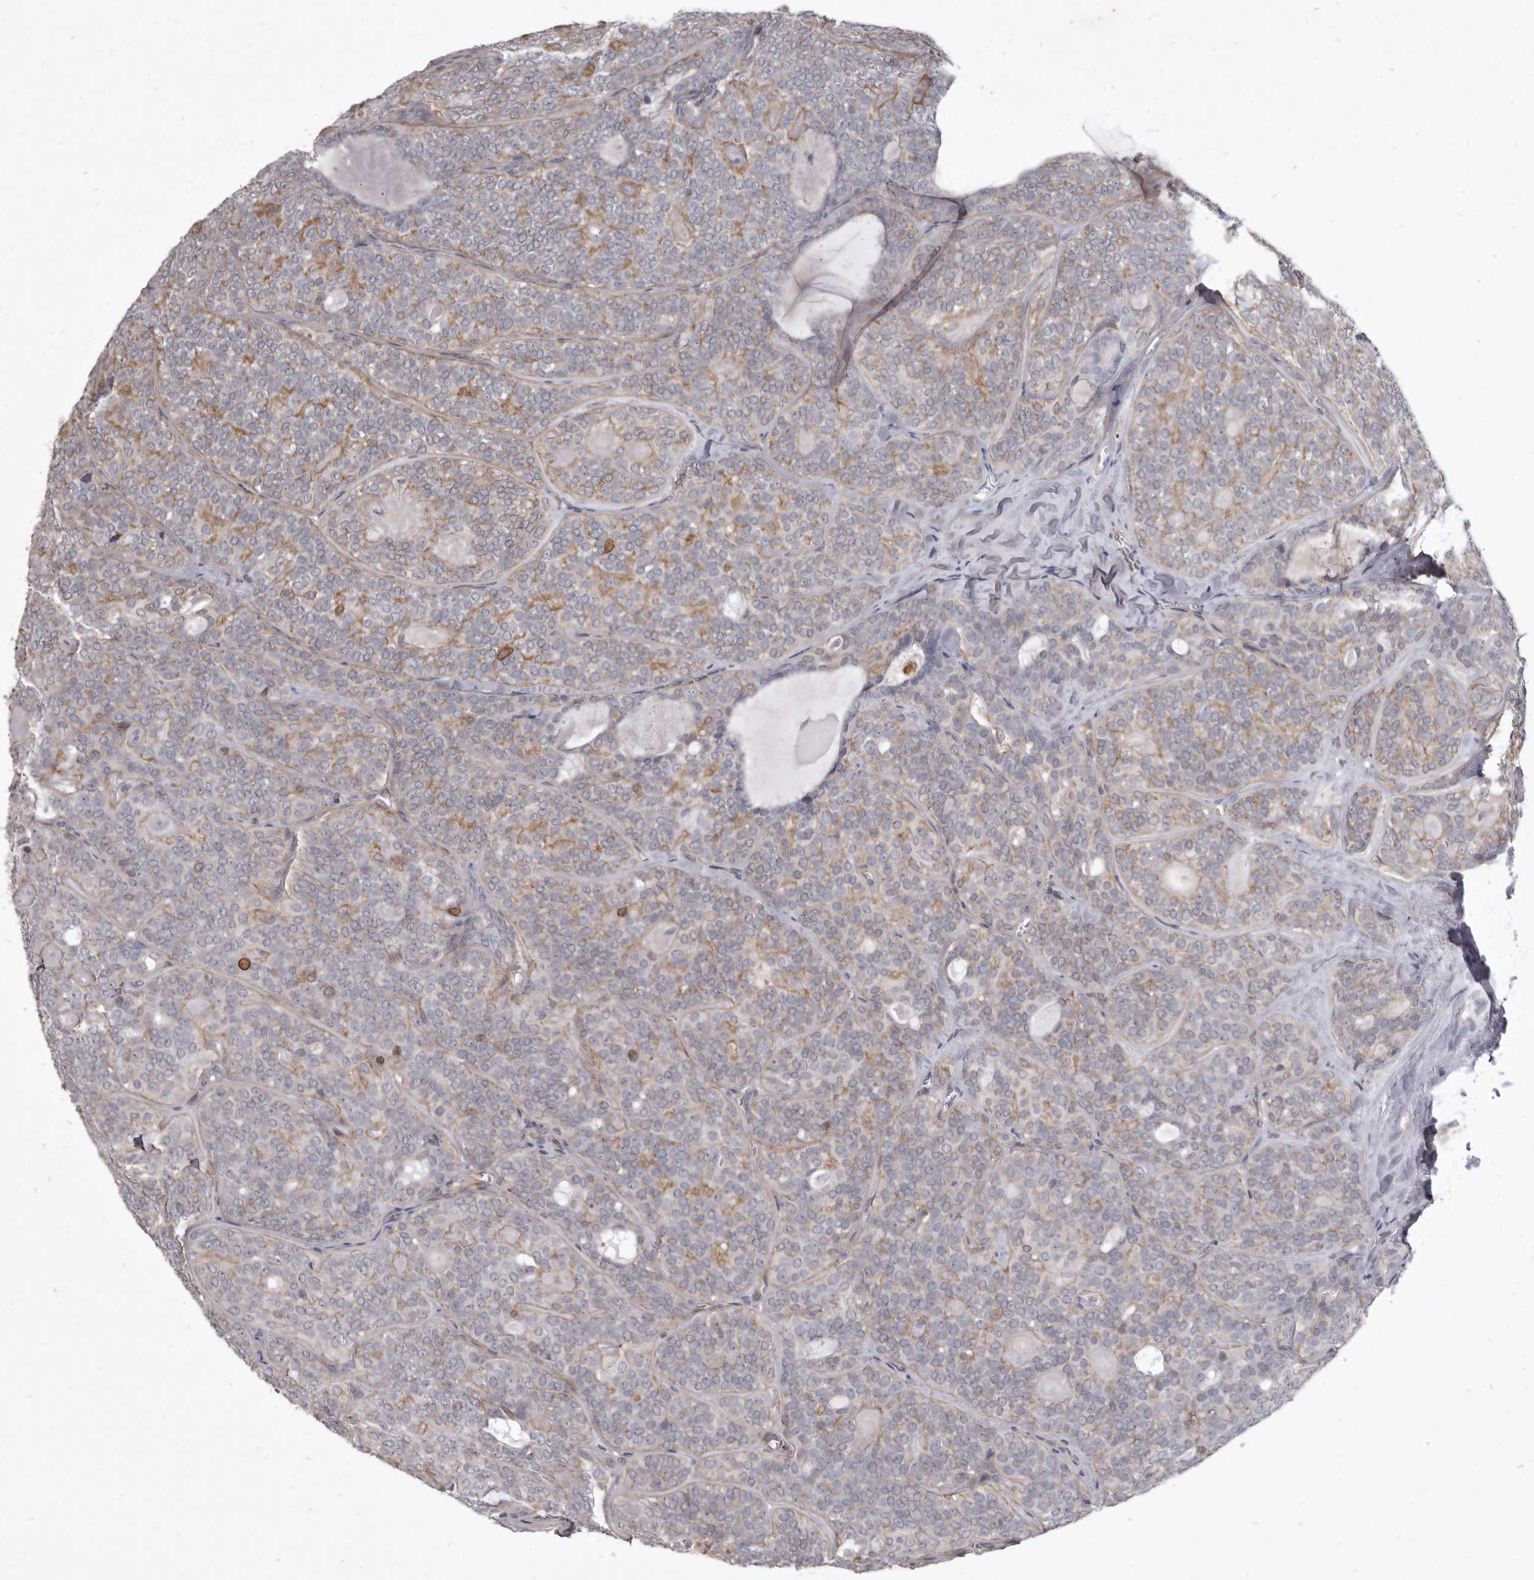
{"staining": {"intensity": "moderate", "quantity": "<25%", "location": "cytoplasmic/membranous"}, "tissue": "head and neck cancer", "cell_type": "Tumor cells", "image_type": "cancer", "snomed": [{"axis": "morphology", "description": "Adenocarcinoma, NOS"}, {"axis": "topography", "description": "Head-Neck"}], "caption": "Adenocarcinoma (head and neck) was stained to show a protein in brown. There is low levels of moderate cytoplasmic/membranous staining in about <25% of tumor cells.", "gene": "P2RX6", "patient": {"sex": "male", "age": 66}}